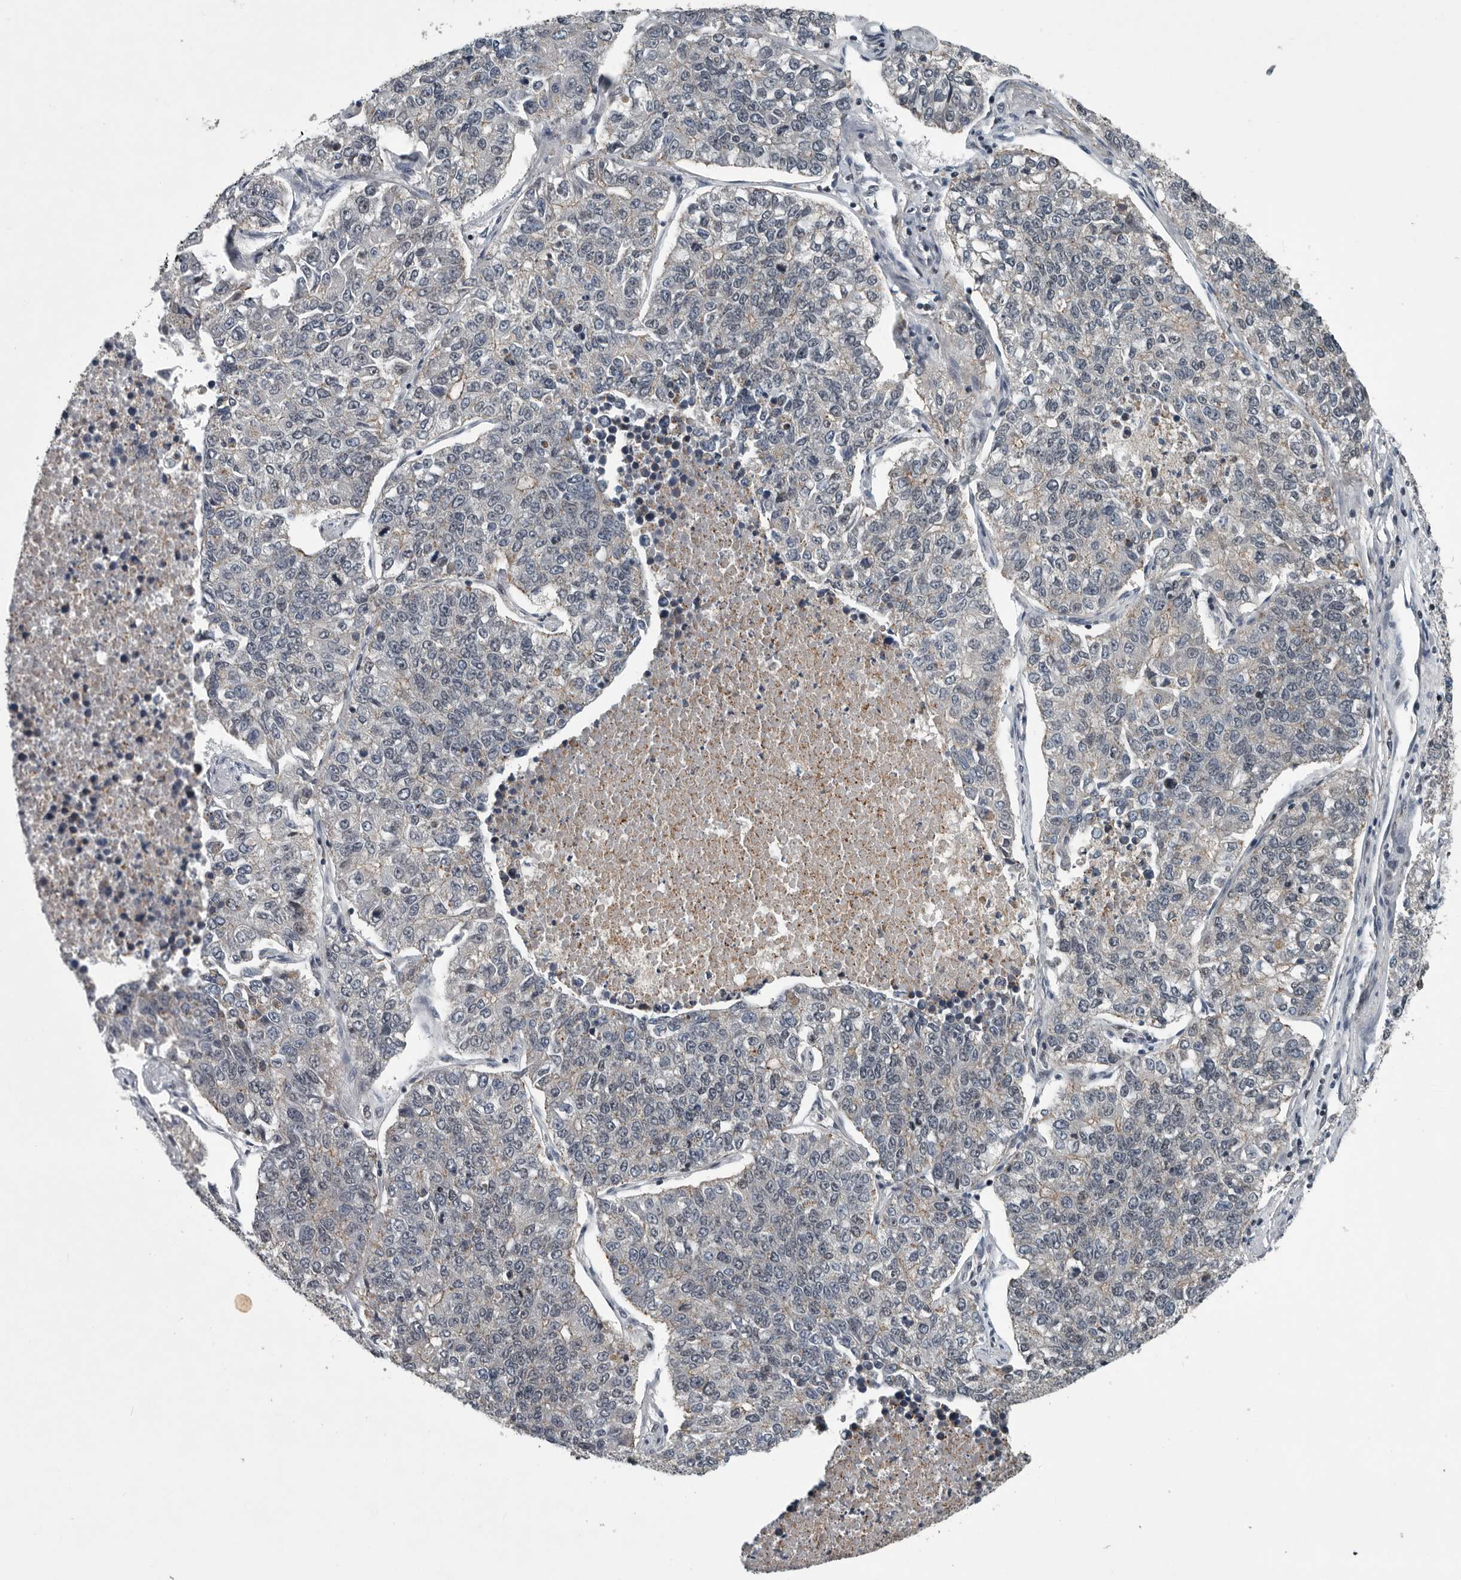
{"staining": {"intensity": "negative", "quantity": "none", "location": "none"}, "tissue": "lung cancer", "cell_type": "Tumor cells", "image_type": "cancer", "snomed": [{"axis": "morphology", "description": "Adenocarcinoma, NOS"}, {"axis": "topography", "description": "Lung"}], "caption": "There is no significant positivity in tumor cells of lung adenocarcinoma.", "gene": "SENP7", "patient": {"sex": "male", "age": 49}}